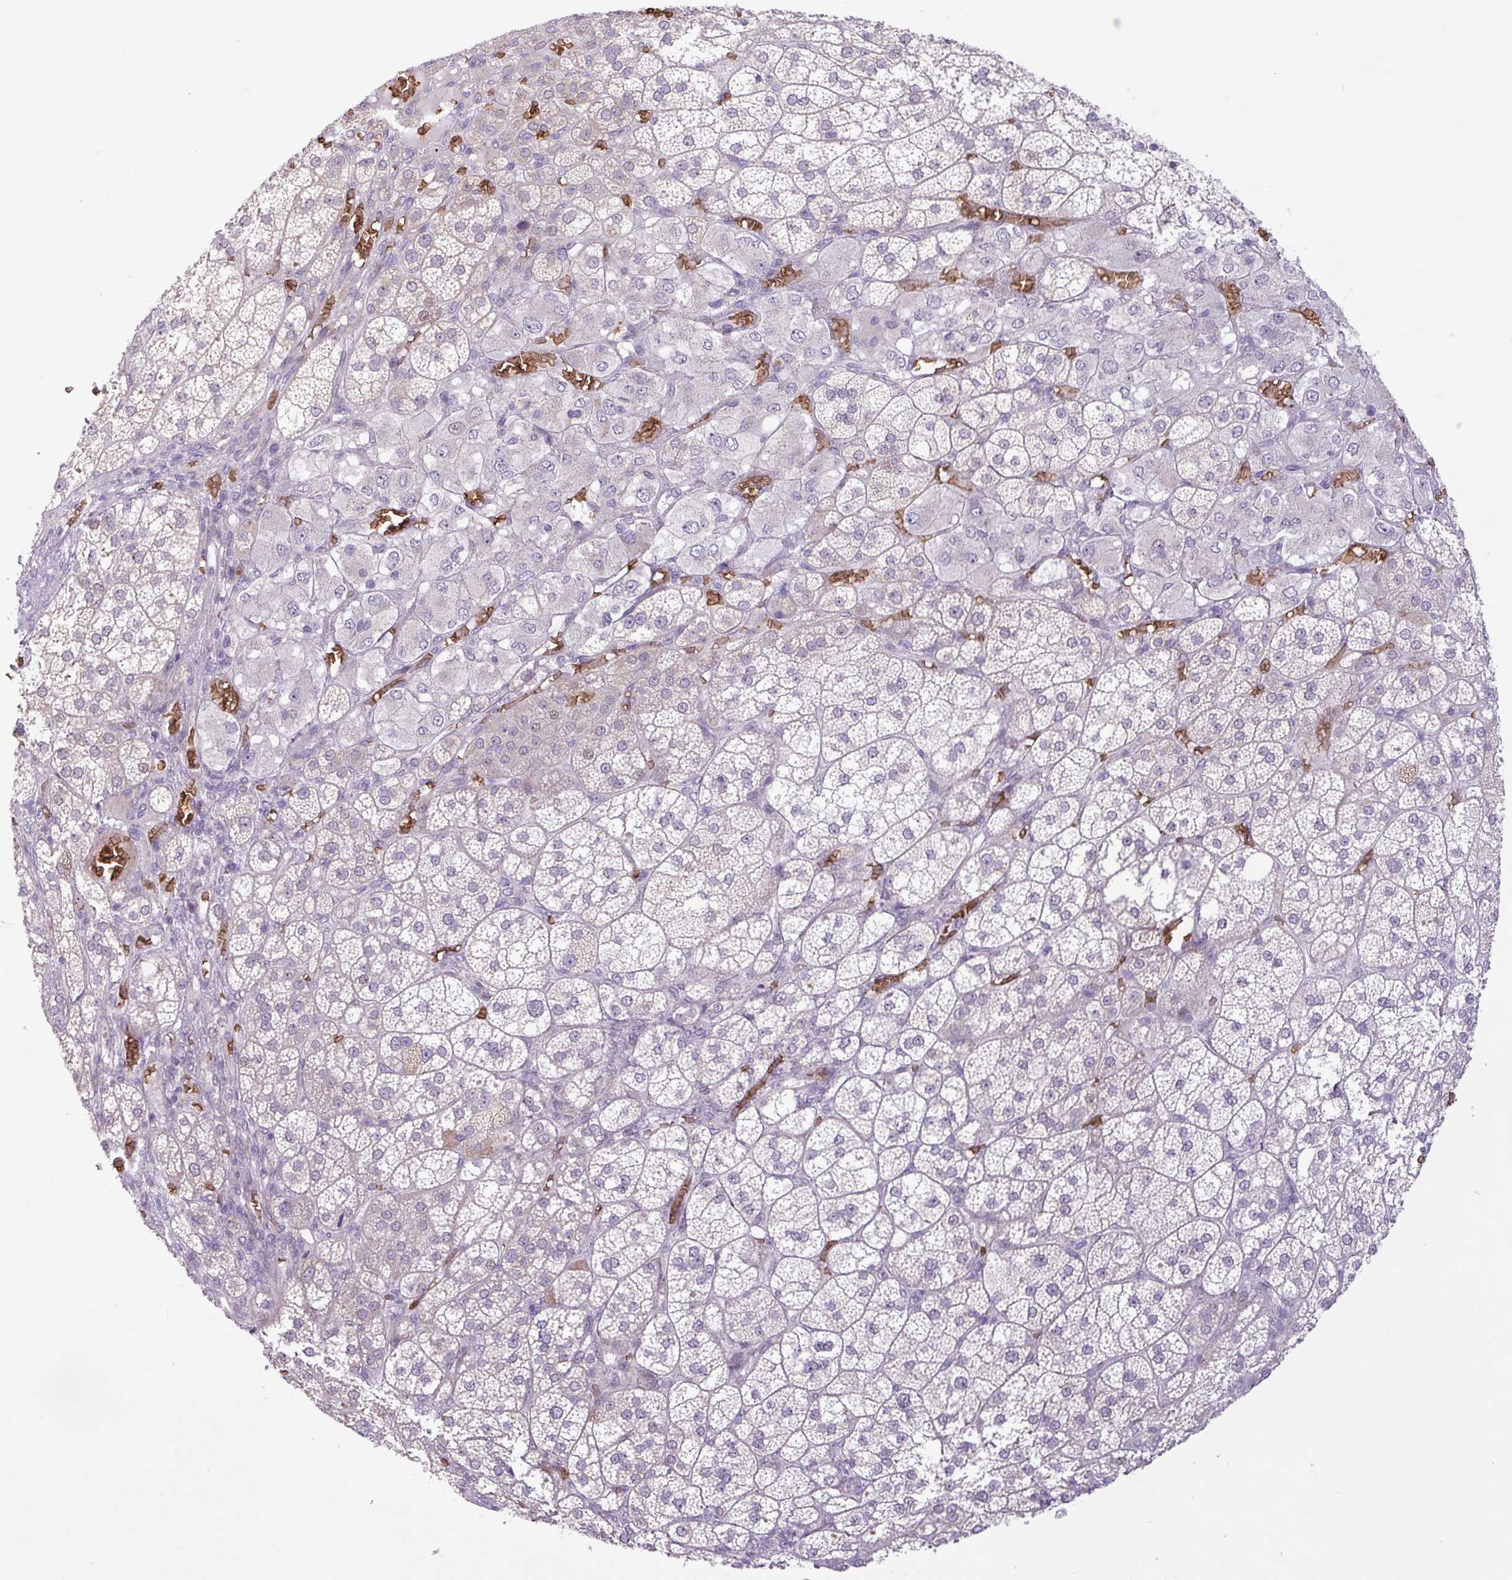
{"staining": {"intensity": "weak", "quantity": "25%-75%", "location": "cytoplasmic/membranous,nuclear"}, "tissue": "adrenal gland", "cell_type": "Glandular cells", "image_type": "normal", "snomed": [{"axis": "morphology", "description": "Normal tissue, NOS"}, {"axis": "topography", "description": "Adrenal gland"}], "caption": "The image reveals staining of benign adrenal gland, revealing weak cytoplasmic/membranous,nuclear protein staining (brown color) within glandular cells.", "gene": "RAD21L1", "patient": {"sex": "female", "age": 60}}